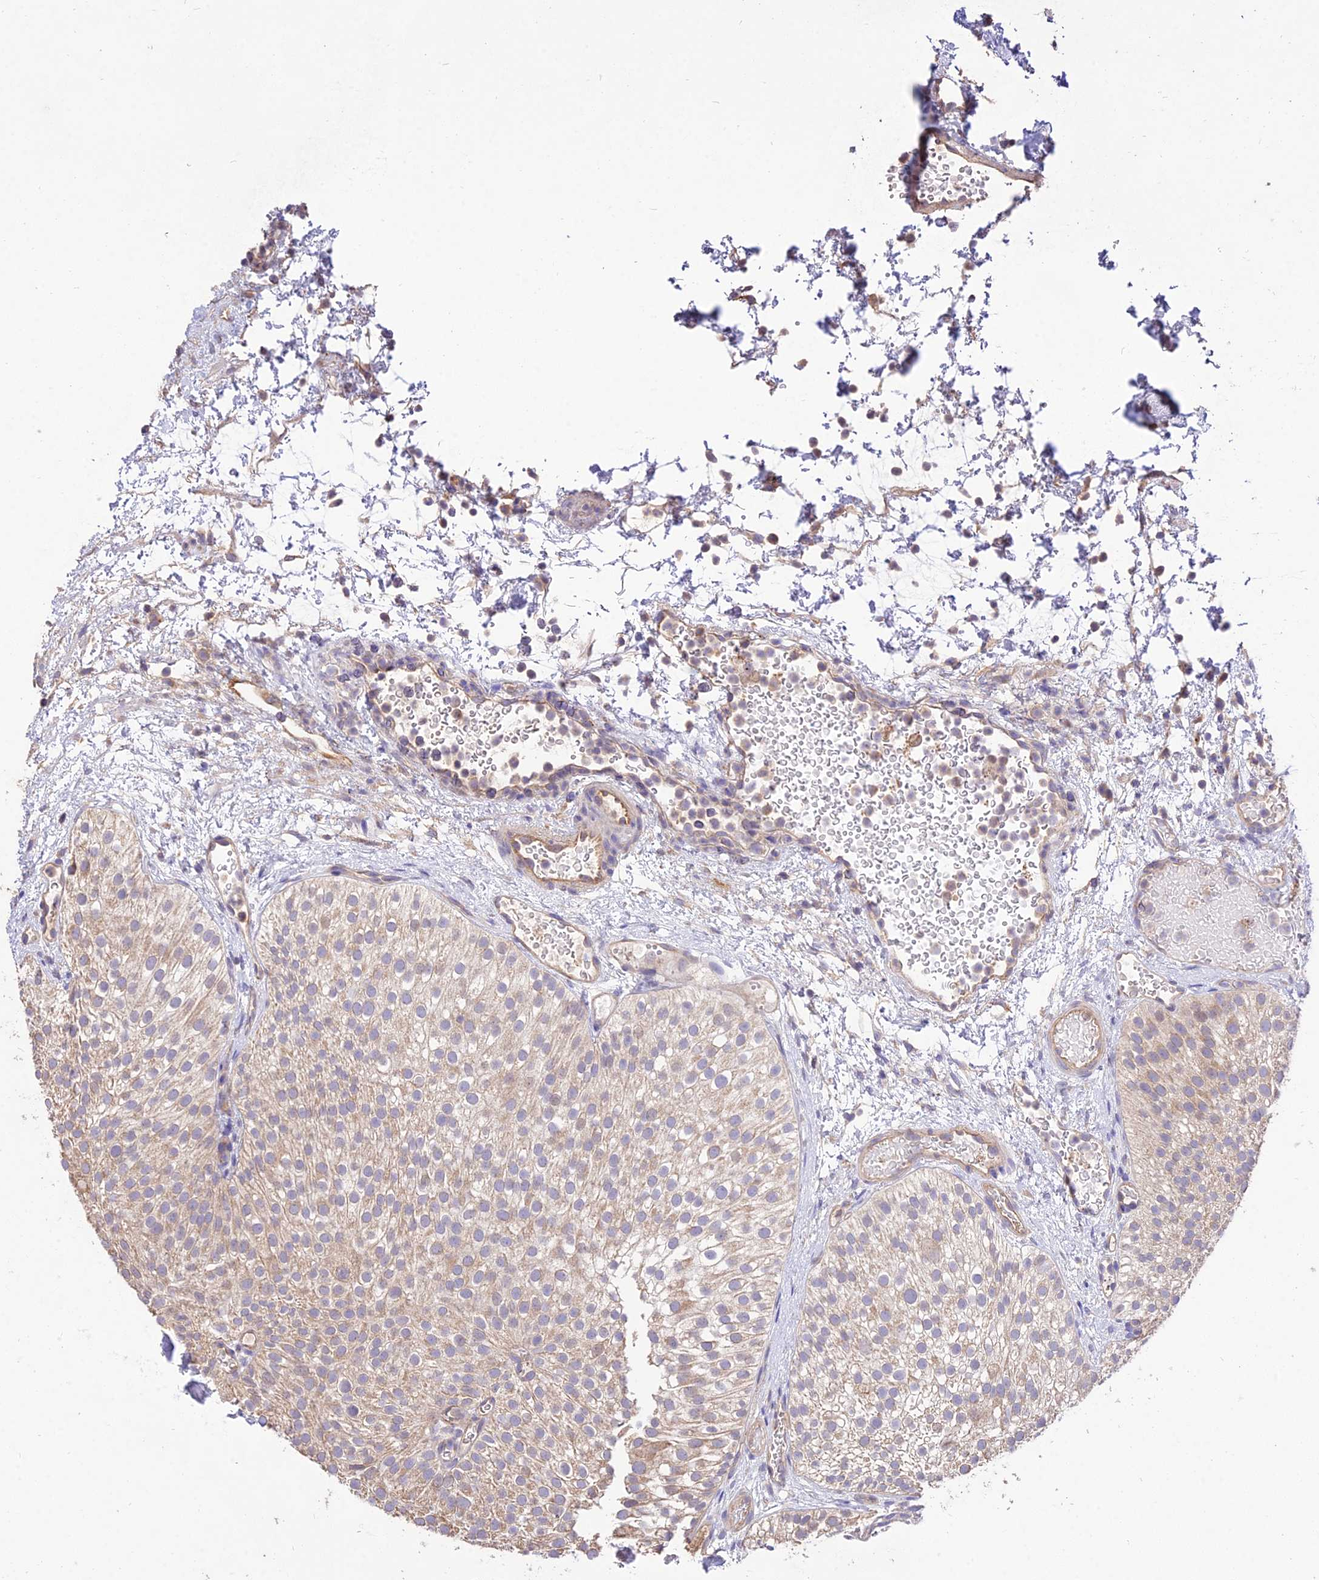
{"staining": {"intensity": "weak", "quantity": ">75%", "location": "cytoplasmic/membranous"}, "tissue": "urothelial cancer", "cell_type": "Tumor cells", "image_type": "cancer", "snomed": [{"axis": "morphology", "description": "Urothelial carcinoma, Low grade"}, {"axis": "topography", "description": "Urinary bladder"}], "caption": "Immunohistochemical staining of human urothelial carcinoma (low-grade) exhibits weak cytoplasmic/membranous protein positivity in about >75% of tumor cells.", "gene": "SDHD", "patient": {"sex": "male", "age": 78}}